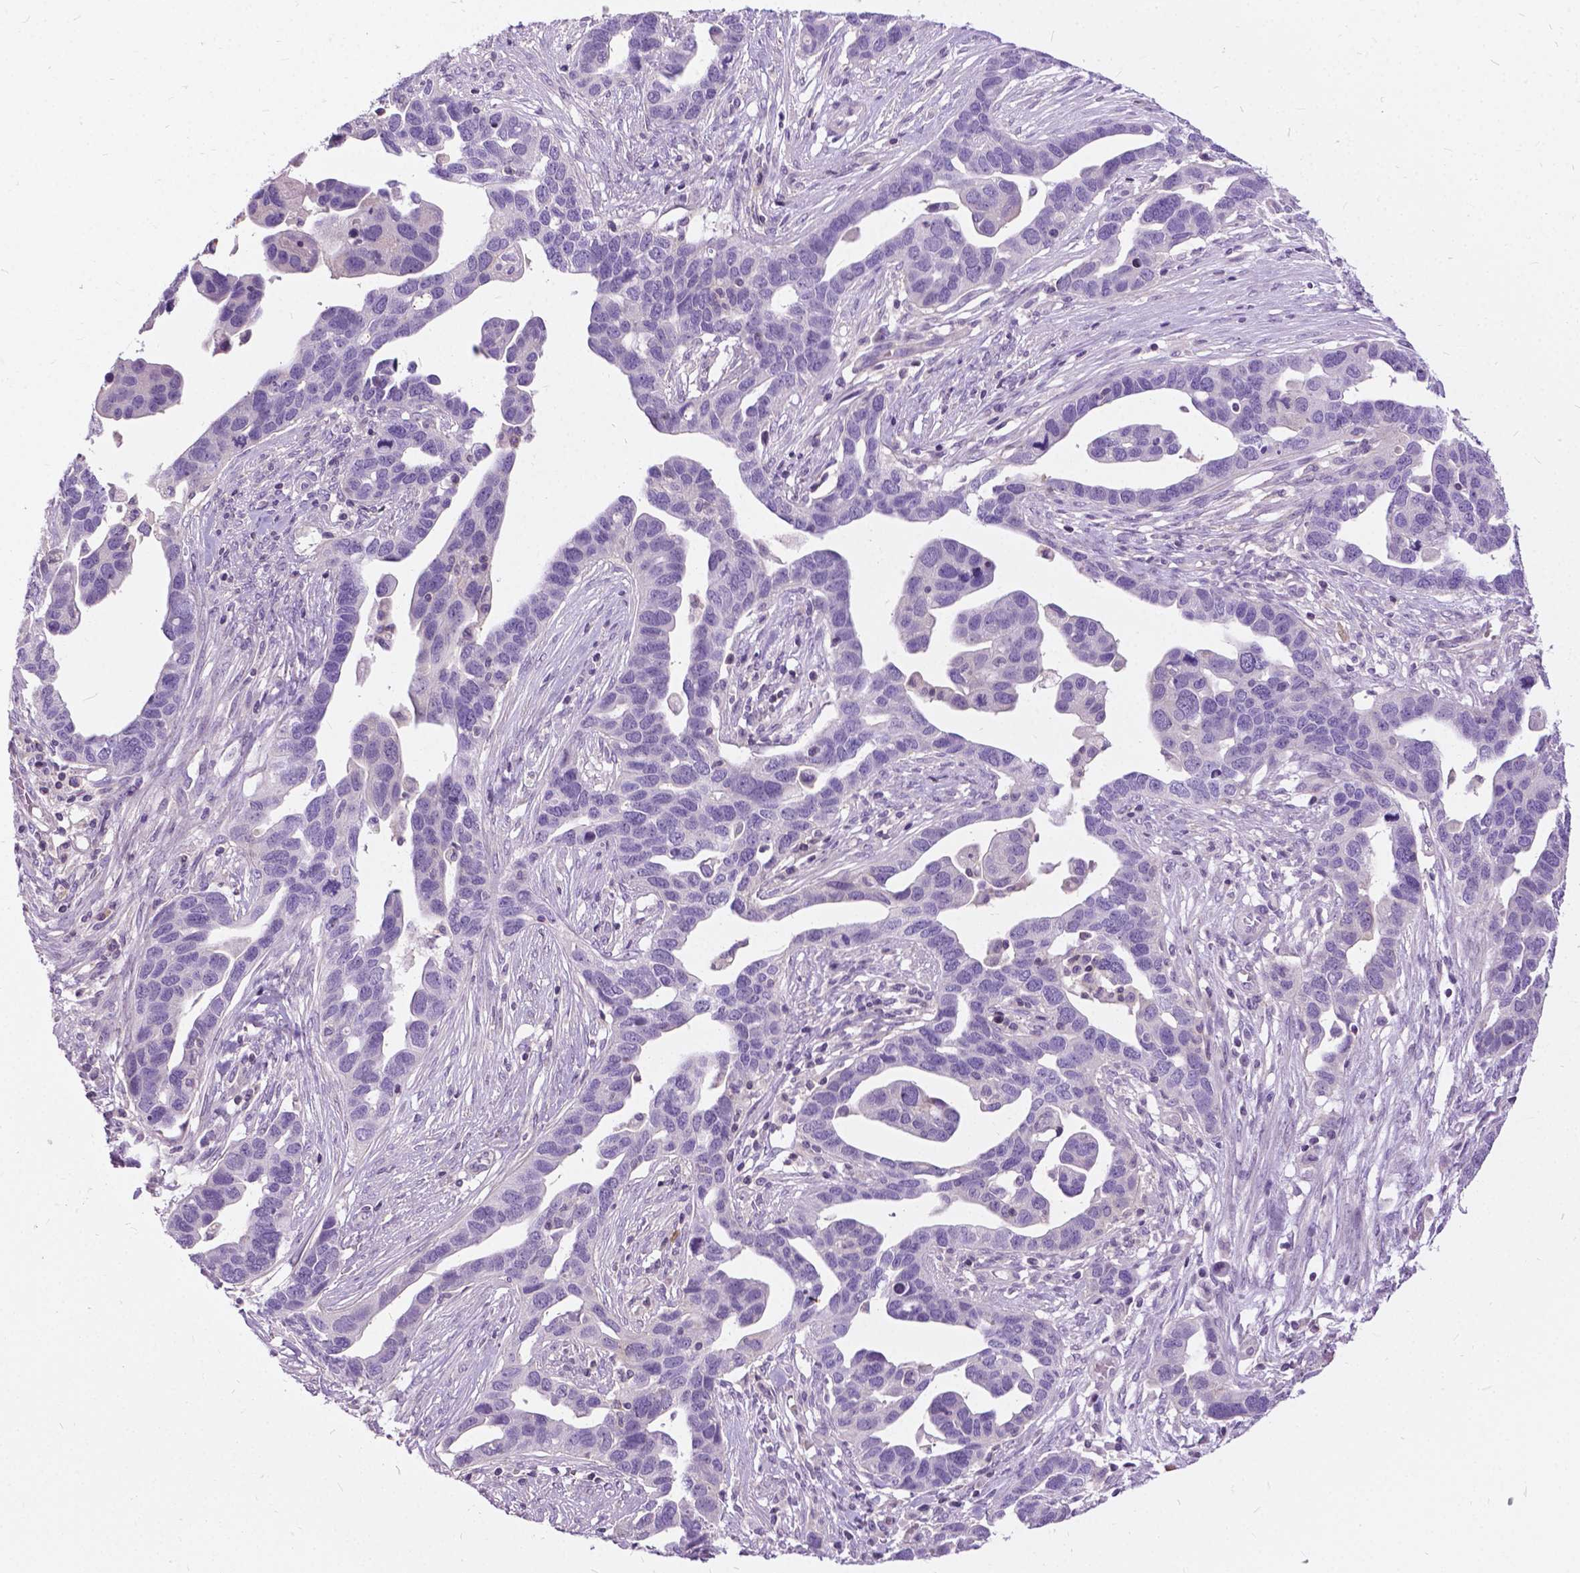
{"staining": {"intensity": "negative", "quantity": "none", "location": "none"}, "tissue": "ovarian cancer", "cell_type": "Tumor cells", "image_type": "cancer", "snomed": [{"axis": "morphology", "description": "Cystadenocarcinoma, serous, NOS"}, {"axis": "topography", "description": "Ovary"}], "caption": "This image is of ovarian cancer stained with immunohistochemistry (IHC) to label a protein in brown with the nuclei are counter-stained blue. There is no staining in tumor cells.", "gene": "JAK3", "patient": {"sex": "female", "age": 54}}